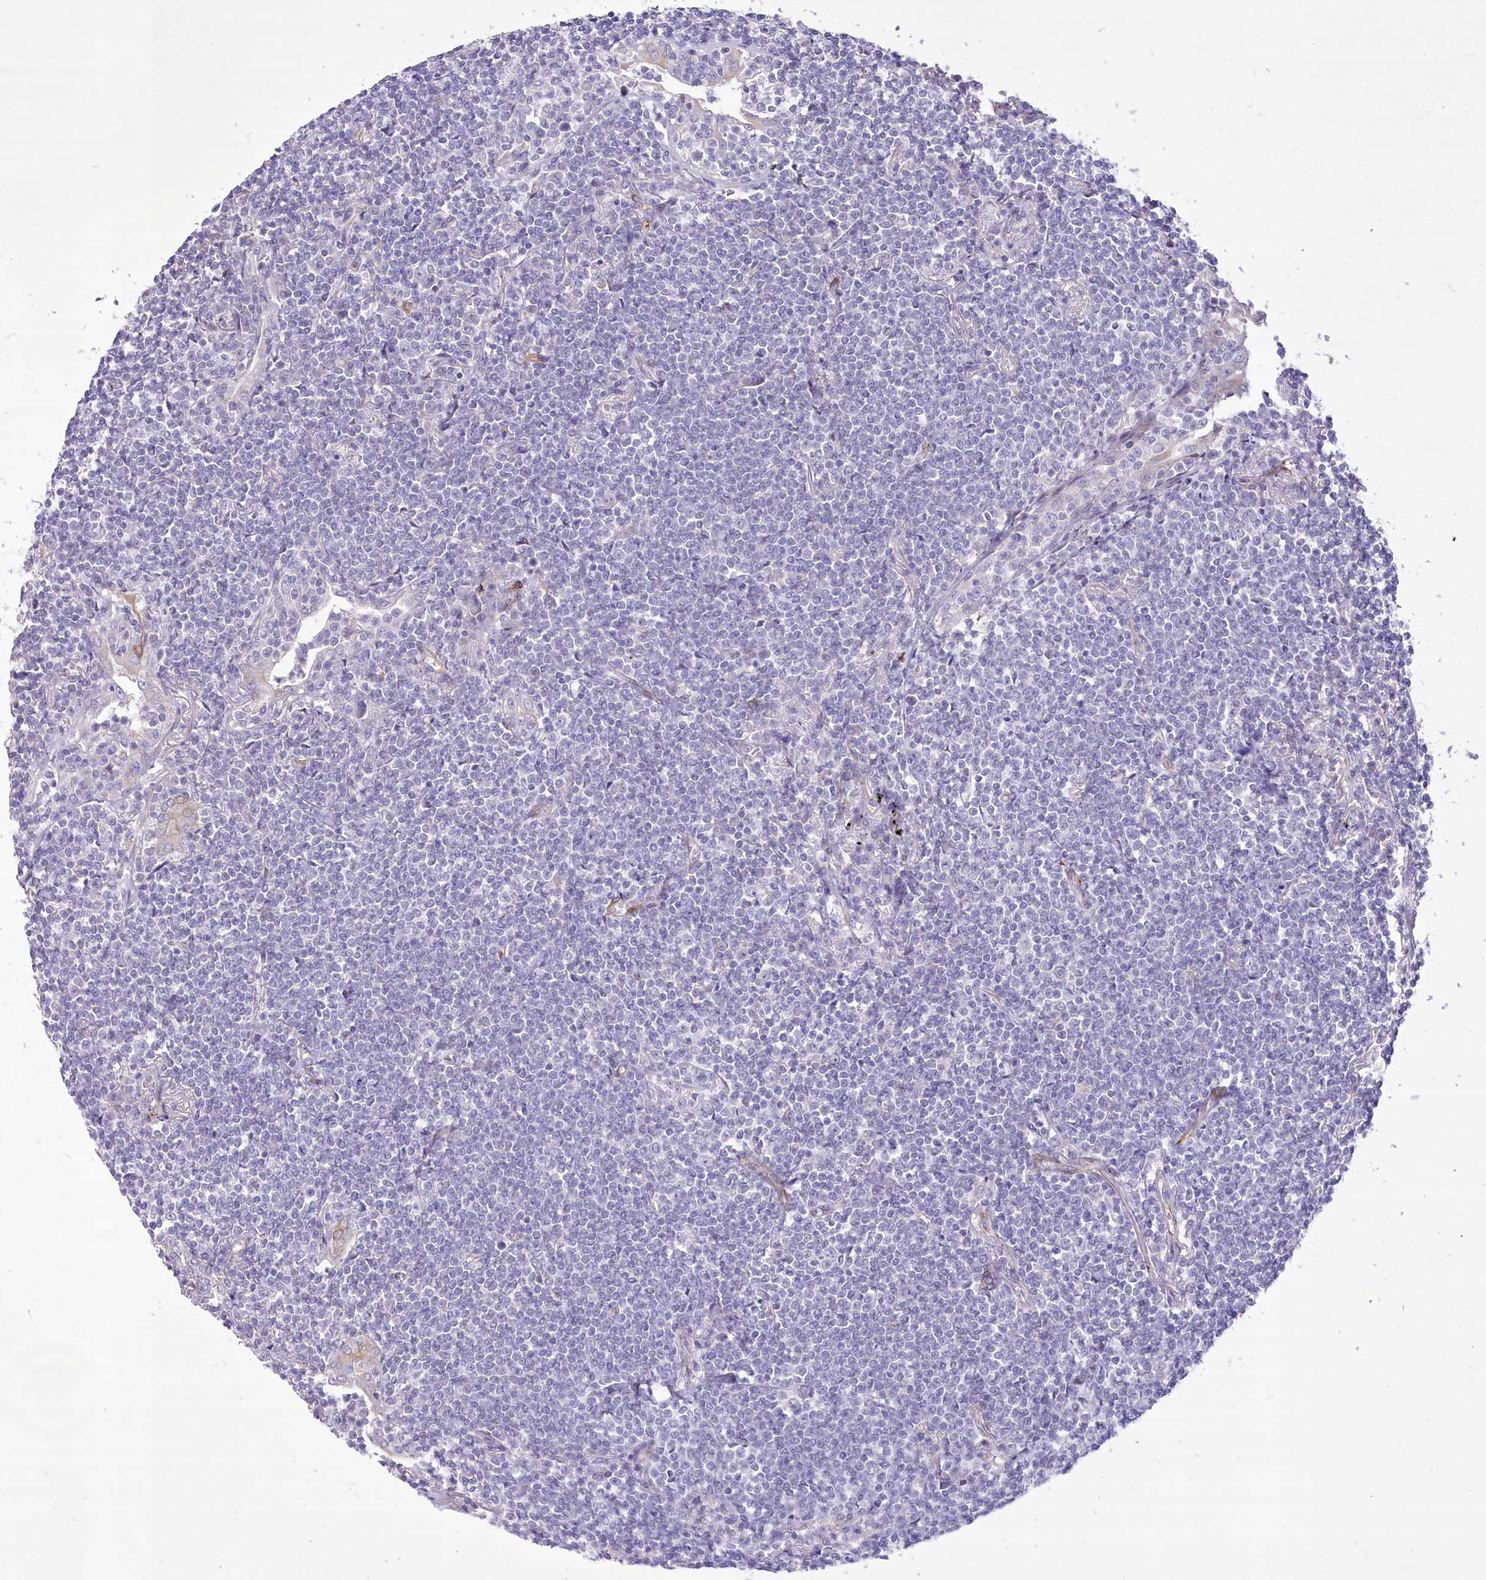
{"staining": {"intensity": "negative", "quantity": "none", "location": "none"}, "tissue": "lymphoma", "cell_type": "Tumor cells", "image_type": "cancer", "snomed": [{"axis": "morphology", "description": "Malignant lymphoma, non-Hodgkin's type, Low grade"}, {"axis": "topography", "description": "Lung"}], "caption": "Tumor cells show no significant expression in malignant lymphoma, non-Hodgkin's type (low-grade).", "gene": "ANGPTL3", "patient": {"sex": "female", "age": 71}}